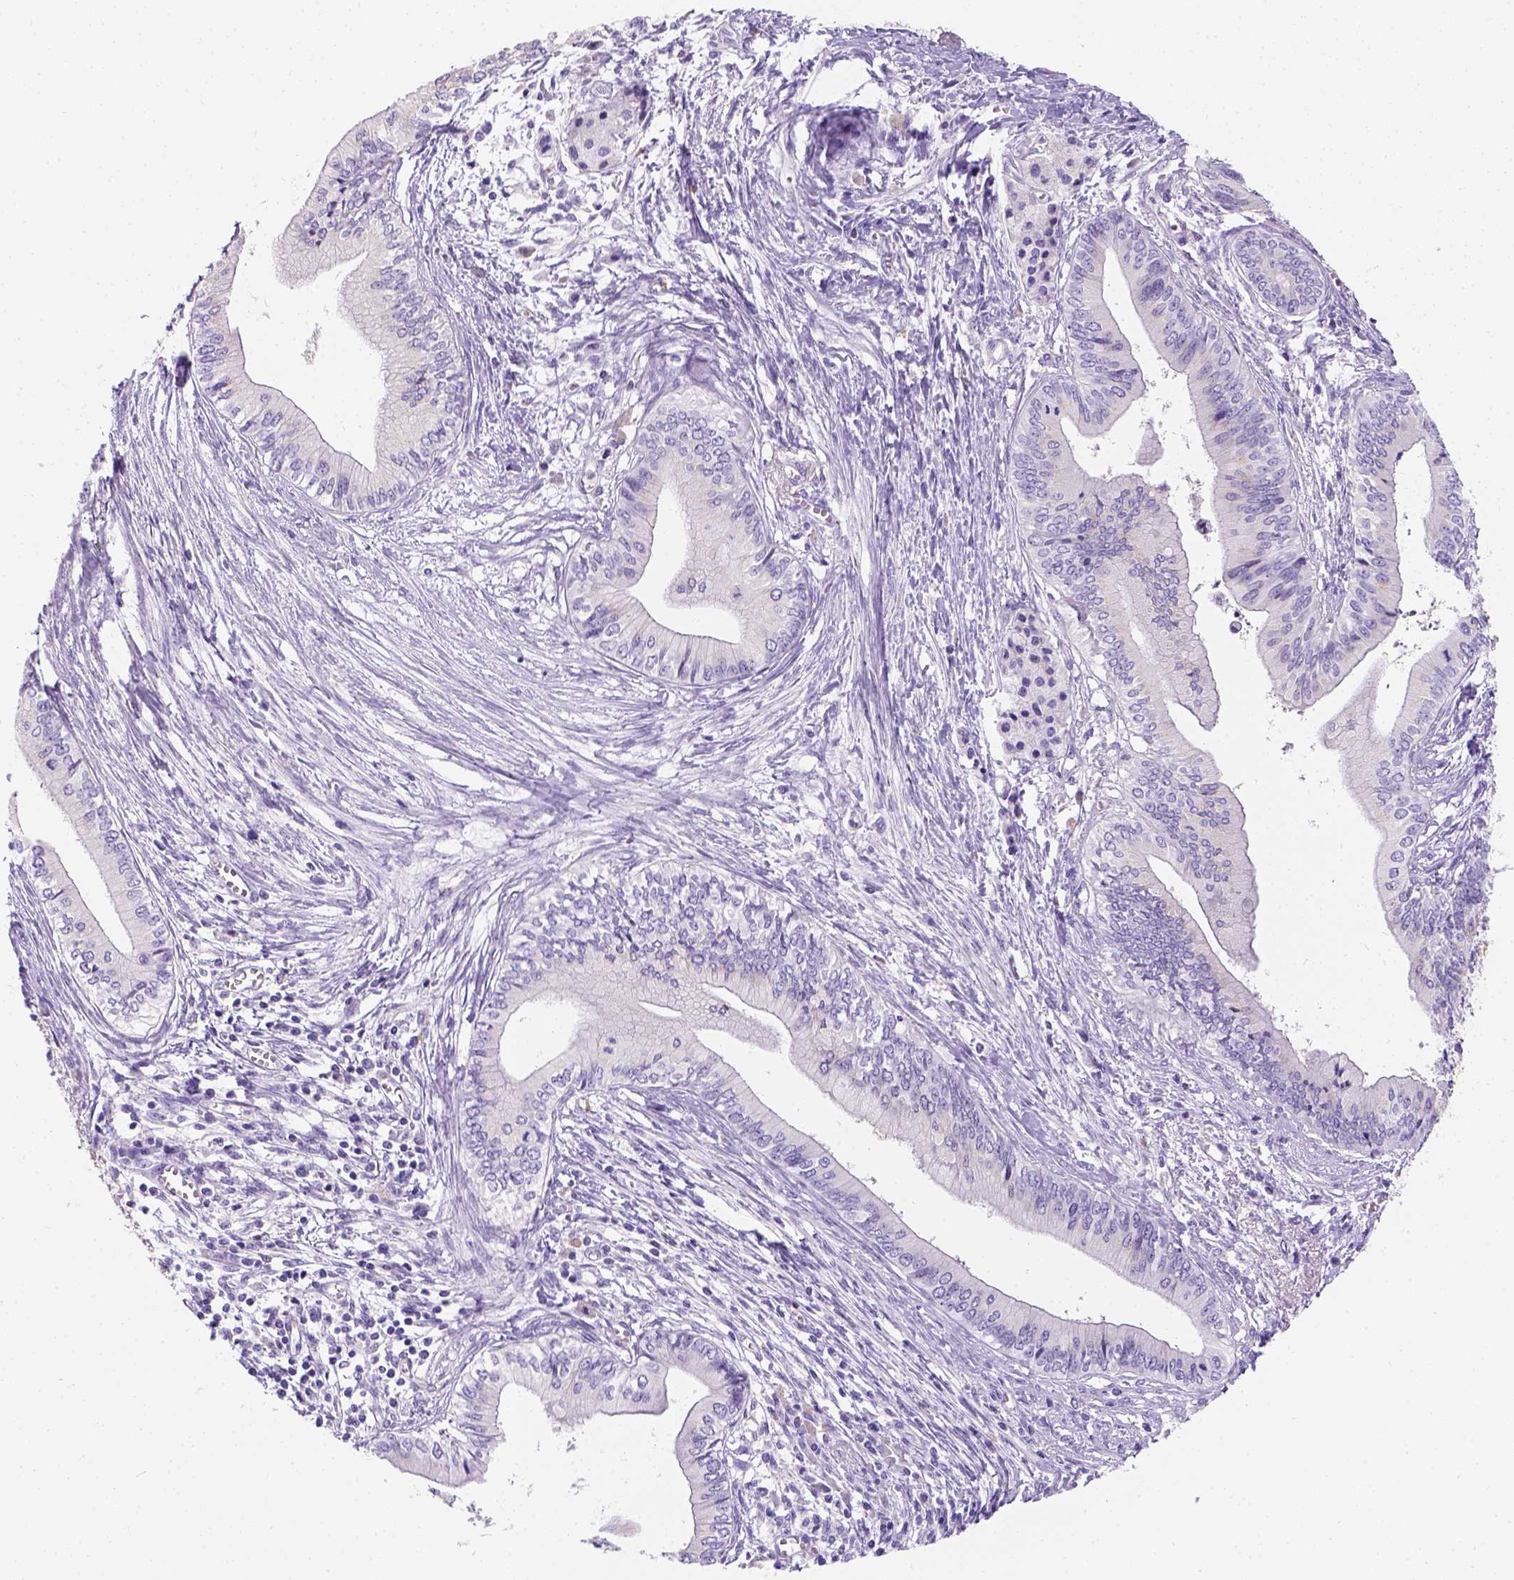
{"staining": {"intensity": "negative", "quantity": "none", "location": "none"}, "tissue": "pancreatic cancer", "cell_type": "Tumor cells", "image_type": "cancer", "snomed": [{"axis": "morphology", "description": "Adenocarcinoma, NOS"}, {"axis": "topography", "description": "Pancreas"}], "caption": "Immunohistochemical staining of human adenocarcinoma (pancreatic) exhibits no significant expression in tumor cells.", "gene": "PHF7", "patient": {"sex": "female", "age": 61}}